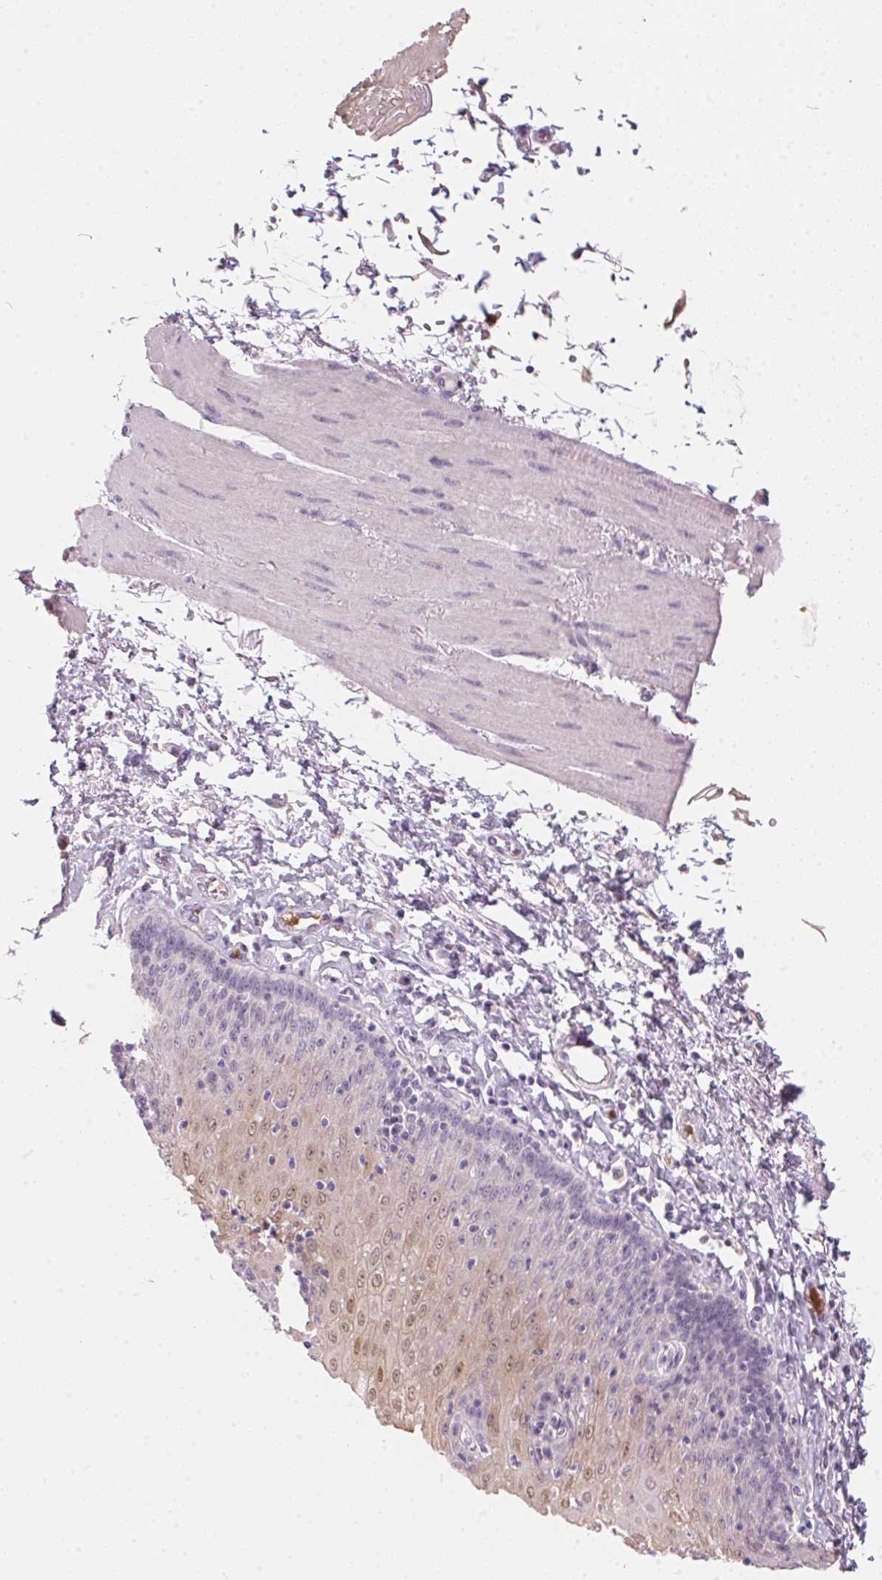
{"staining": {"intensity": "weak", "quantity": "<25%", "location": "cytoplasmic/membranous,nuclear"}, "tissue": "esophagus", "cell_type": "Squamous epithelial cells", "image_type": "normal", "snomed": [{"axis": "morphology", "description": "Normal tissue, NOS"}, {"axis": "topography", "description": "Esophagus"}], "caption": "Photomicrograph shows no protein positivity in squamous epithelial cells of normal esophagus.", "gene": "SERPINB1", "patient": {"sex": "female", "age": 81}}